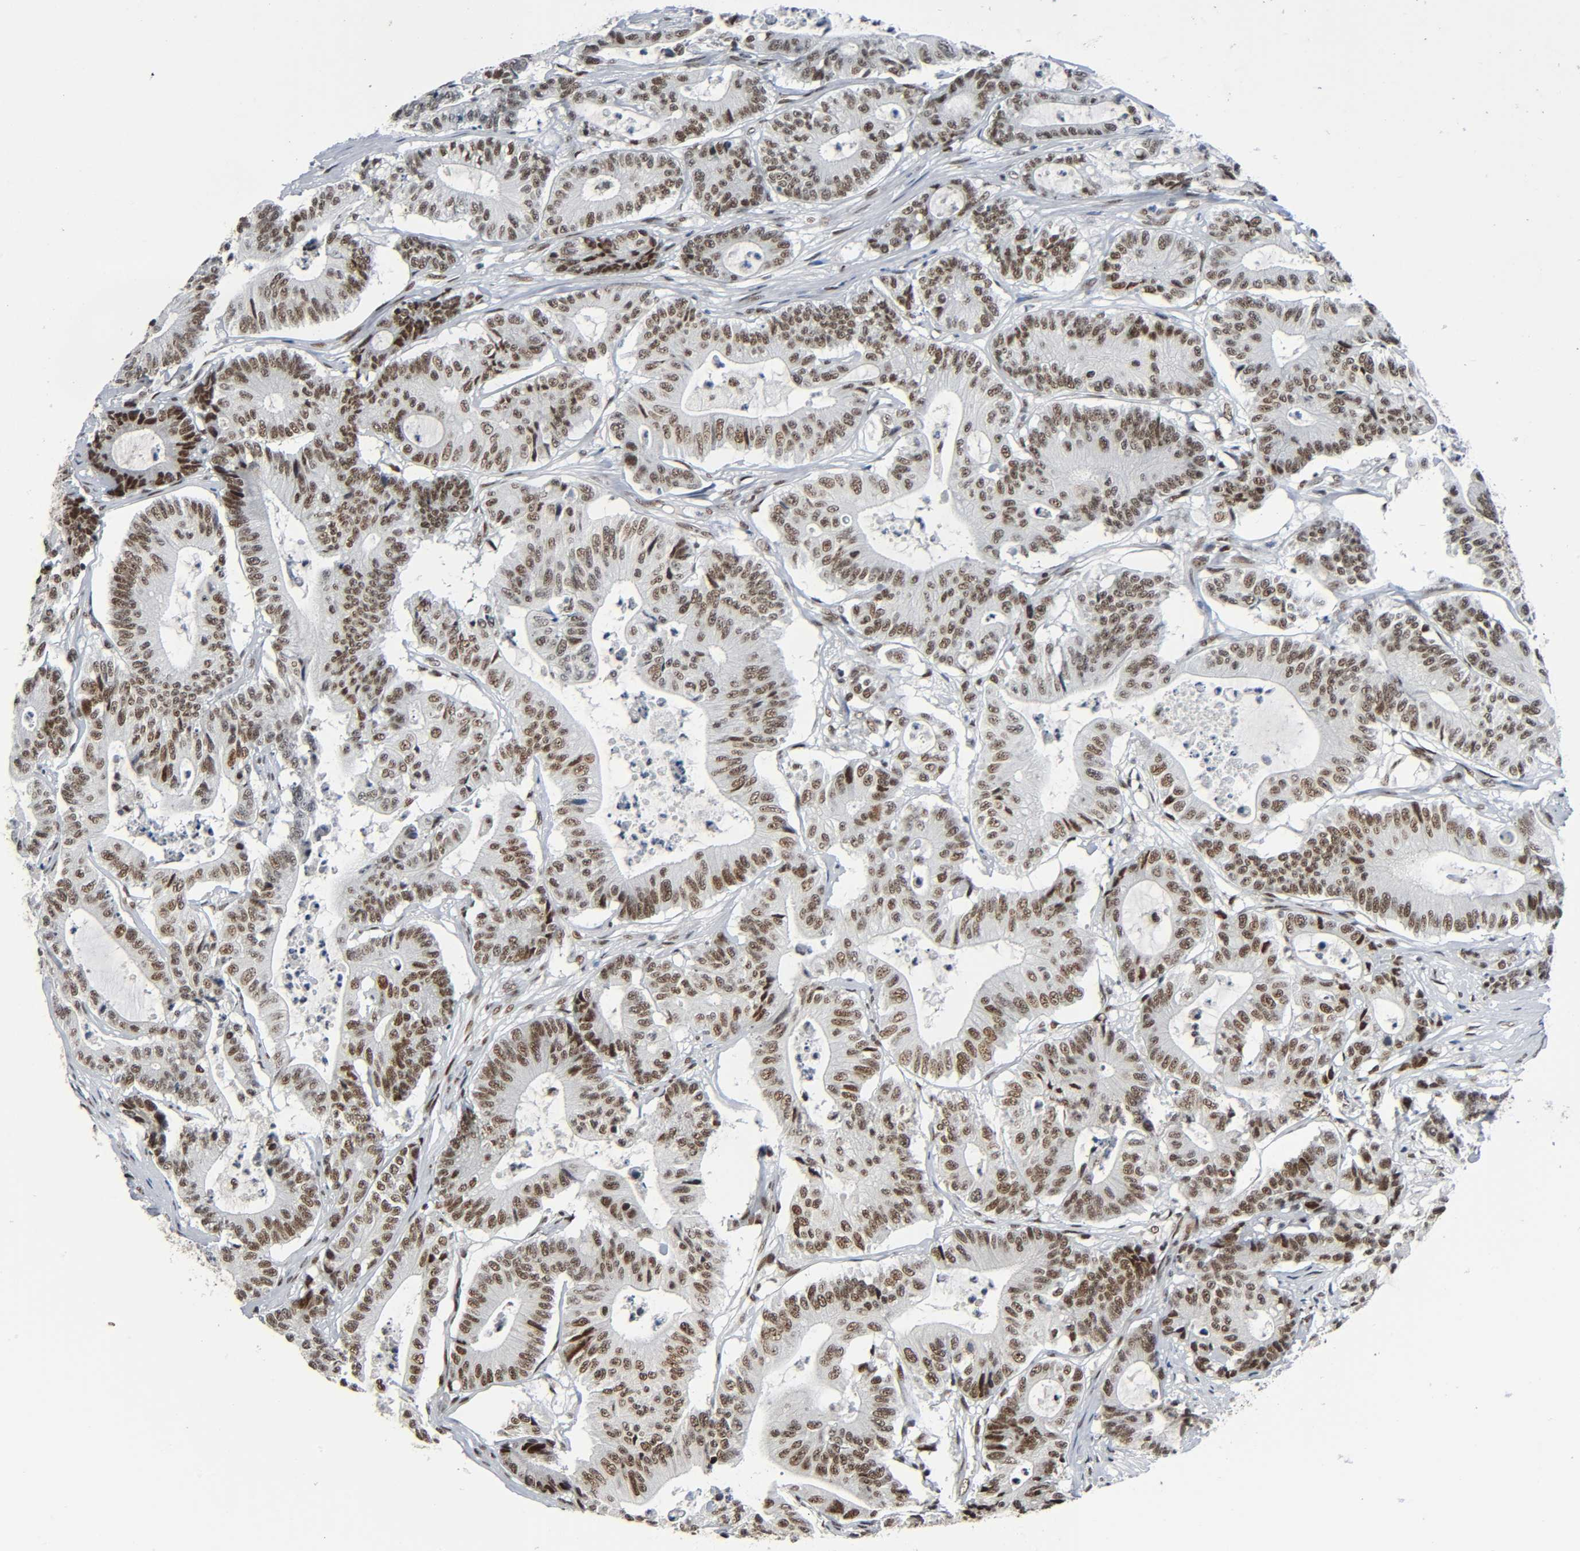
{"staining": {"intensity": "strong", "quantity": ">75%", "location": "nuclear"}, "tissue": "colorectal cancer", "cell_type": "Tumor cells", "image_type": "cancer", "snomed": [{"axis": "morphology", "description": "Adenocarcinoma, NOS"}, {"axis": "topography", "description": "Colon"}], "caption": "Adenocarcinoma (colorectal) was stained to show a protein in brown. There is high levels of strong nuclear positivity in about >75% of tumor cells. The protein of interest is stained brown, and the nuclei are stained in blue (DAB IHC with brightfield microscopy, high magnification).", "gene": "CDK9", "patient": {"sex": "female", "age": 84}}